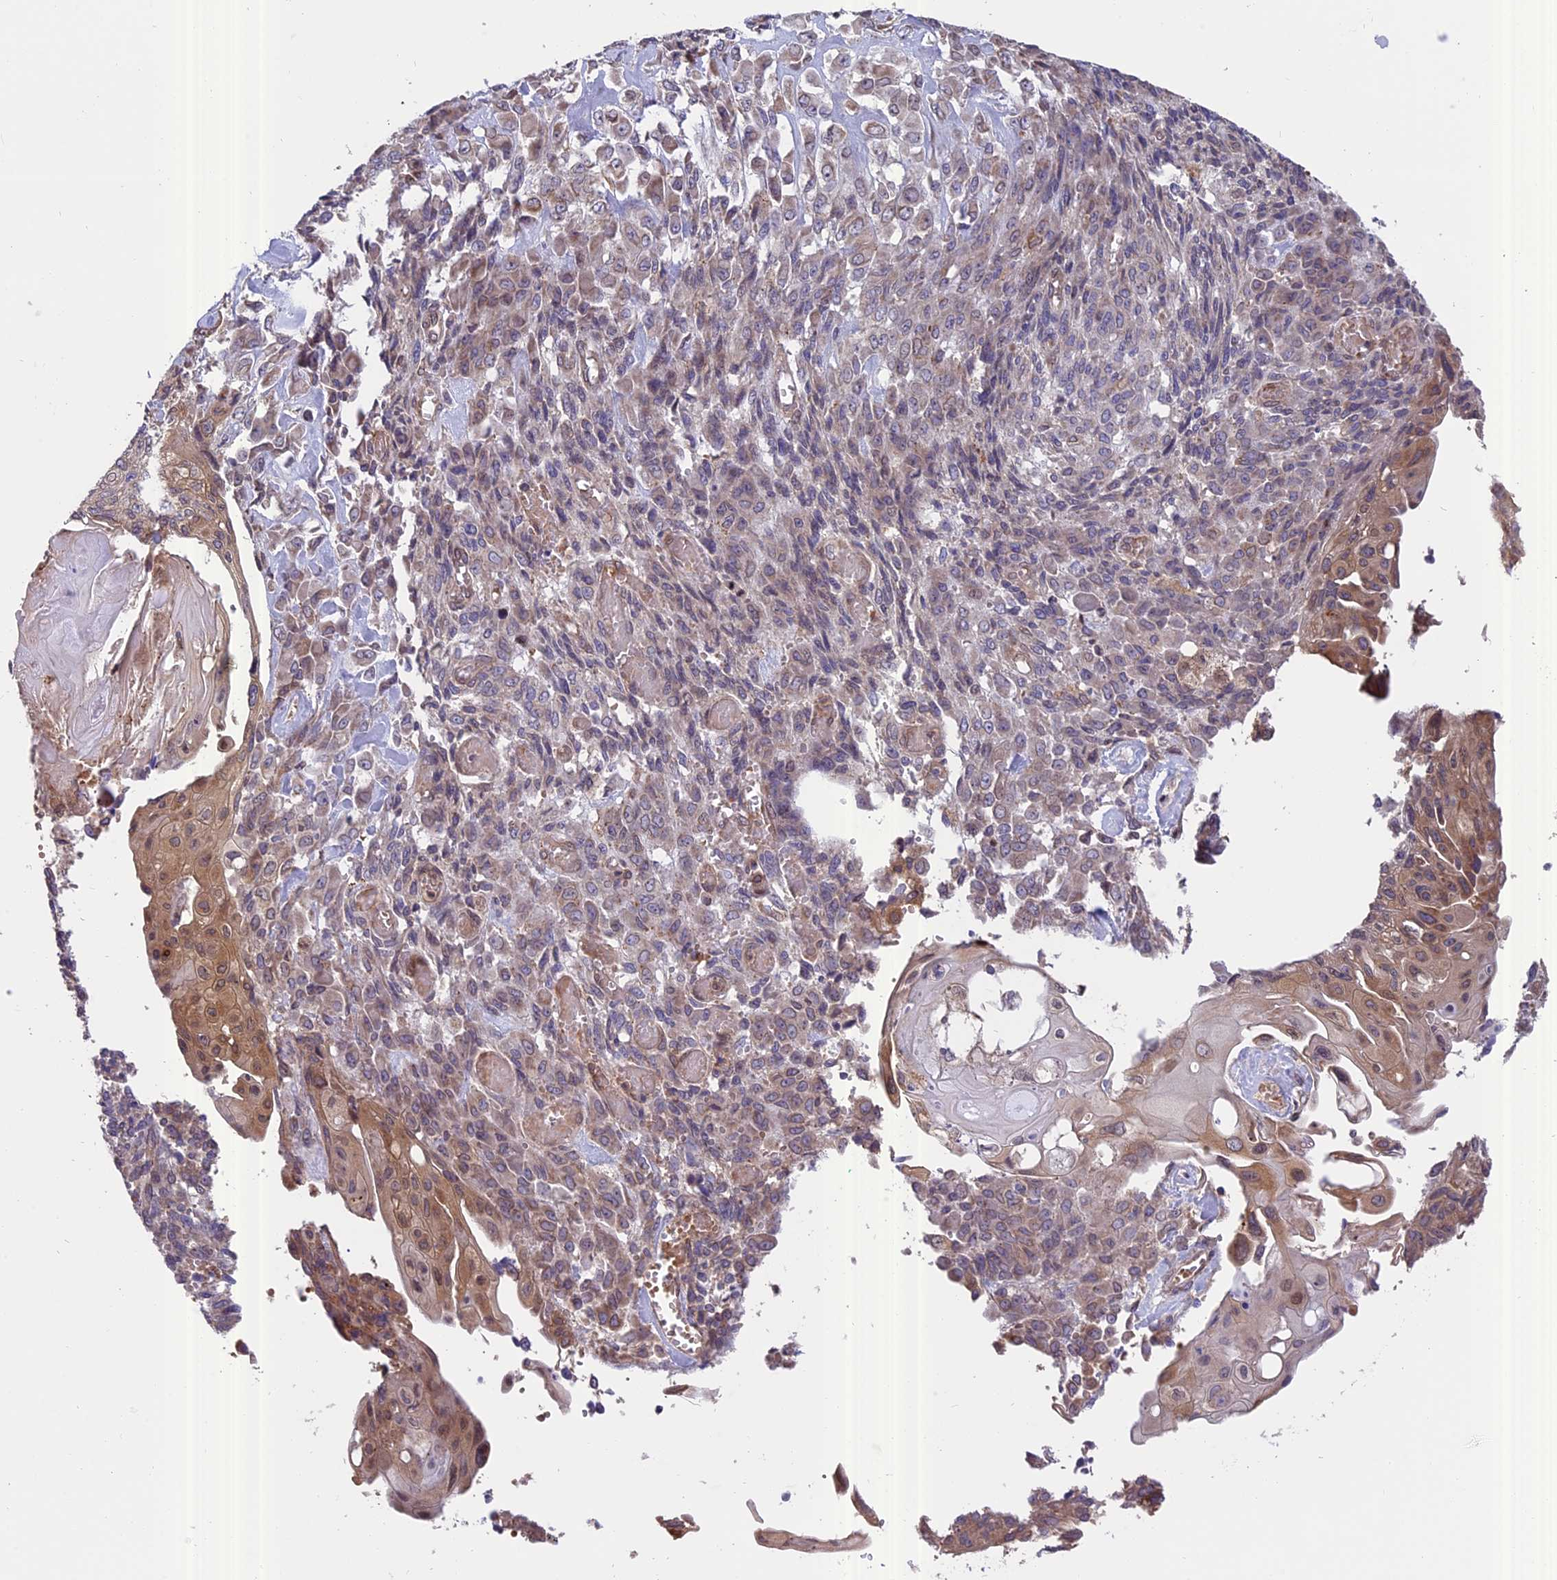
{"staining": {"intensity": "moderate", "quantity": "<25%", "location": "cytoplasmic/membranous,nuclear"}, "tissue": "endometrial cancer", "cell_type": "Tumor cells", "image_type": "cancer", "snomed": [{"axis": "morphology", "description": "Adenocarcinoma, NOS"}, {"axis": "topography", "description": "Endometrium"}], "caption": "Immunohistochemical staining of human endometrial adenocarcinoma shows low levels of moderate cytoplasmic/membranous and nuclear protein expression in approximately <25% of tumor cells.", "gene": "CHMP2A", "patient": {"sex": "female", "age": 32}}